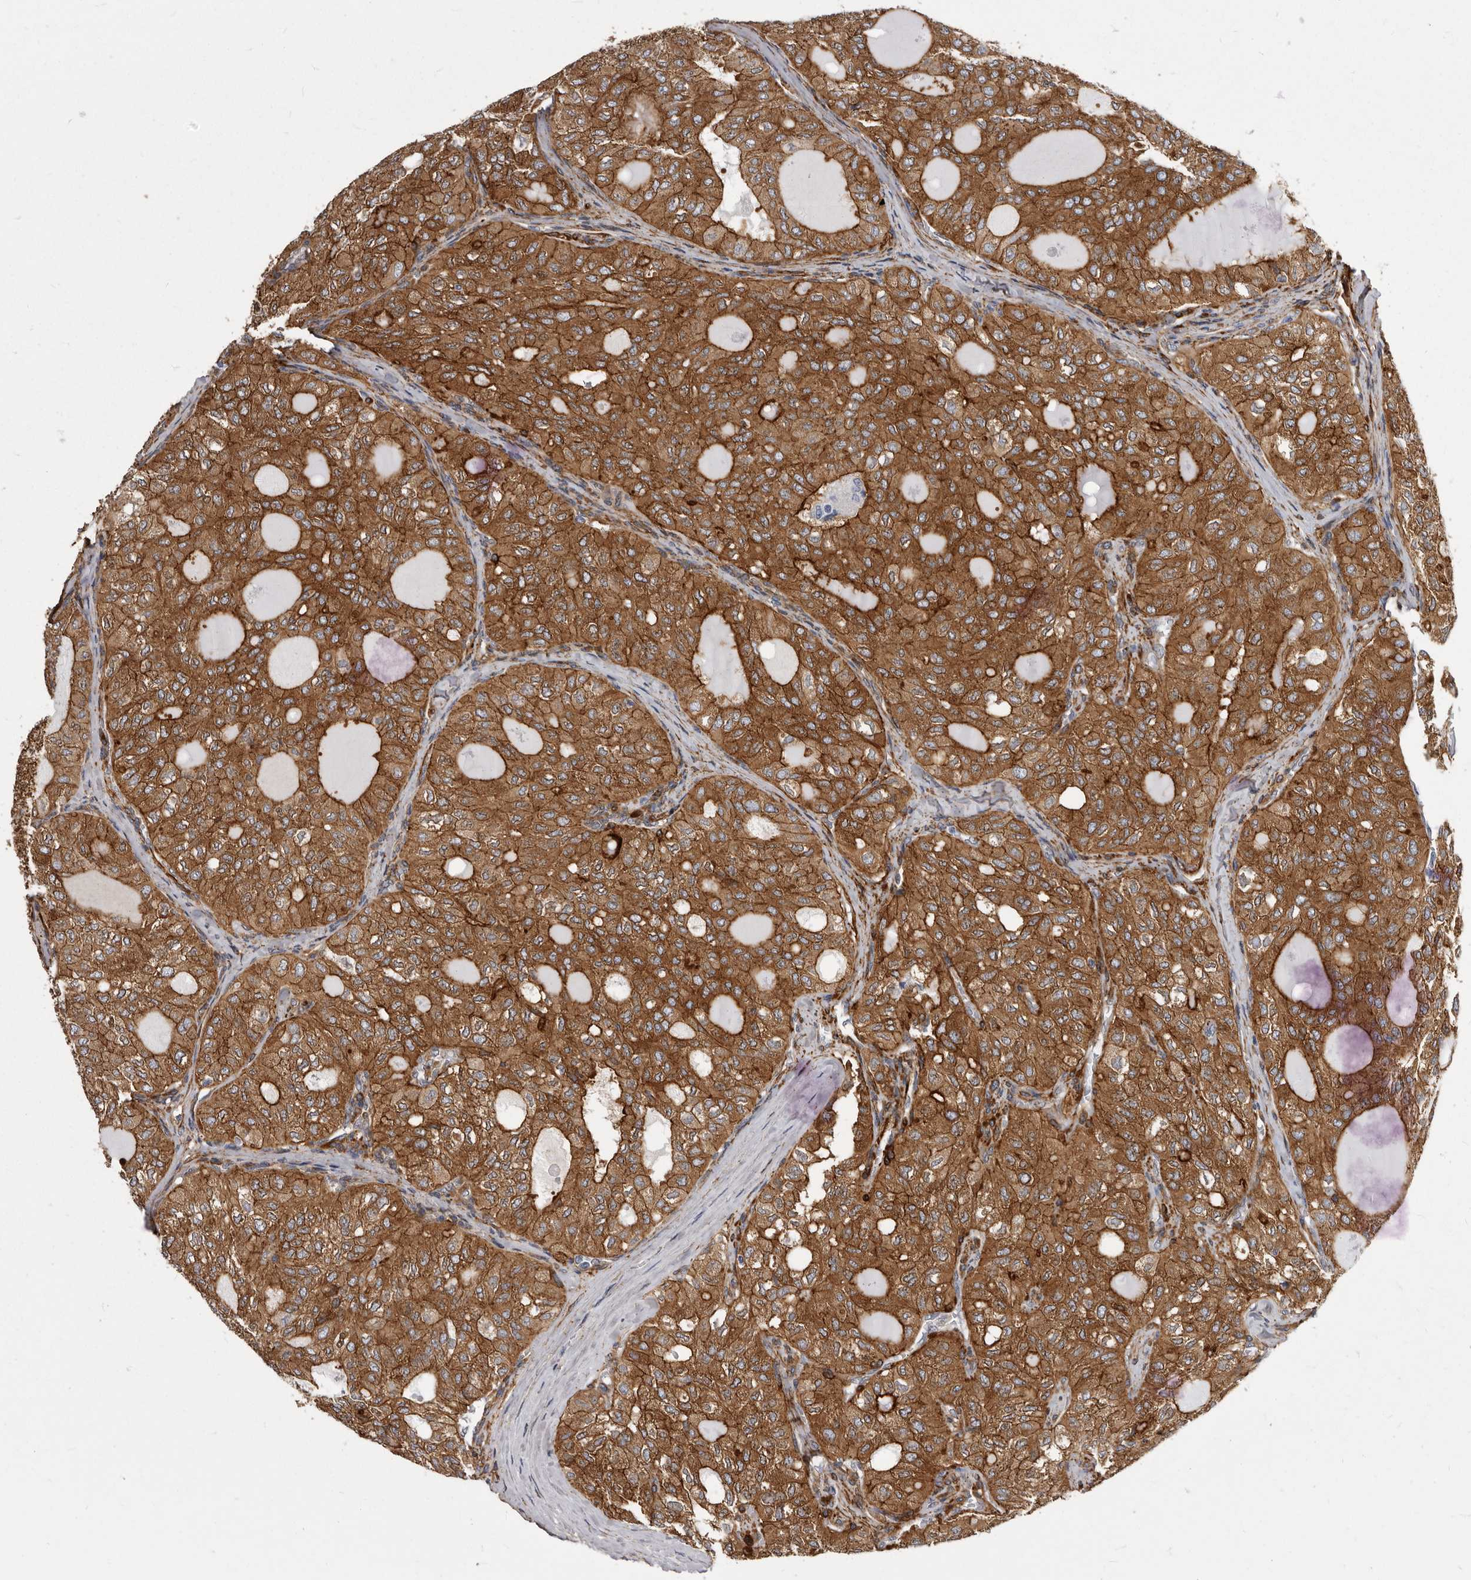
{"staining": {"intensity": "strong", "quantity": "25%-75%", "location": "cytoplasmic/membranous,nuclear"}, "tissue": "thyroid cancer", "cell_type": "Tumor cells", "image_type": "cancer", "snomed": [{"axis": "morphology", "description": "Follicular adenoma carcinoma, NOS"}, {"axis": "topography", "description": "Thyroid gland"}], "caption": "An IHC image of tumor tissue is shown. Protein staining in brown shows strong cytoplasmic/membranous and nuclear positivity in follicular adenoma carcinoma (thyroid) within tumor cells.", "gene": "ENAH", "patient": {"sex": "male", "age": 75}}